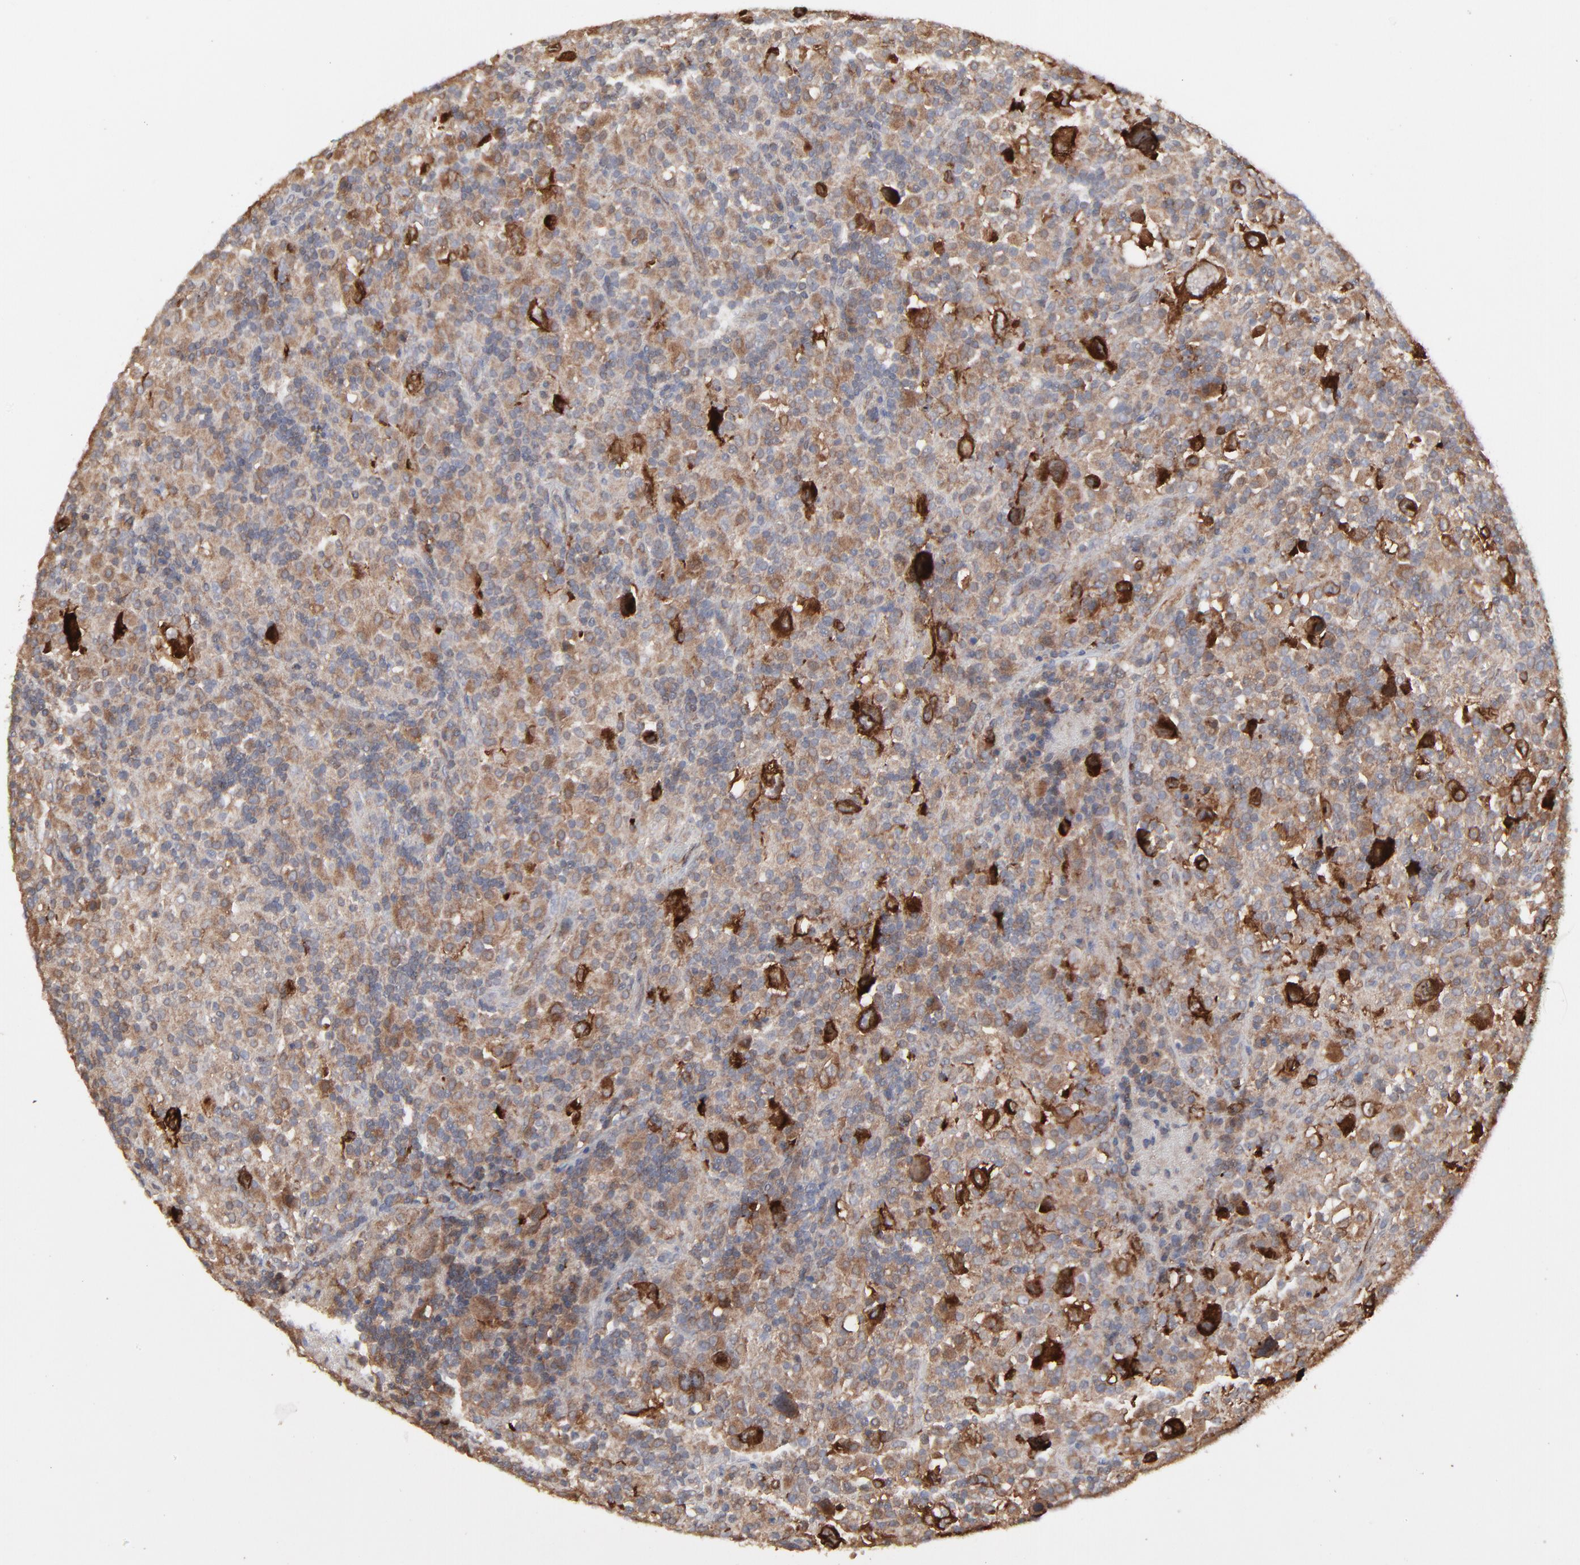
{"staining": {"intensity": "moderate", "quantity": ">75%", "location": "cytoplasmic/membranous"}, "tissue": "lymphoma", "cell_type": "Tumor cells", "image_type": "cancer", "snomed": [{"axis": "morphology", "description": "Hodgkin's disease, NOS"}, {"axis": "topography", "description": "Lymph node"}], "caption": "Human Hodgkin's disease stained with a brown dye shows moderate cytoplasmic/membranous positive staining in approximately >75% of tumor cells.", "gene": "RAB9A", "patient": {"sex": "male", "age": 46}}